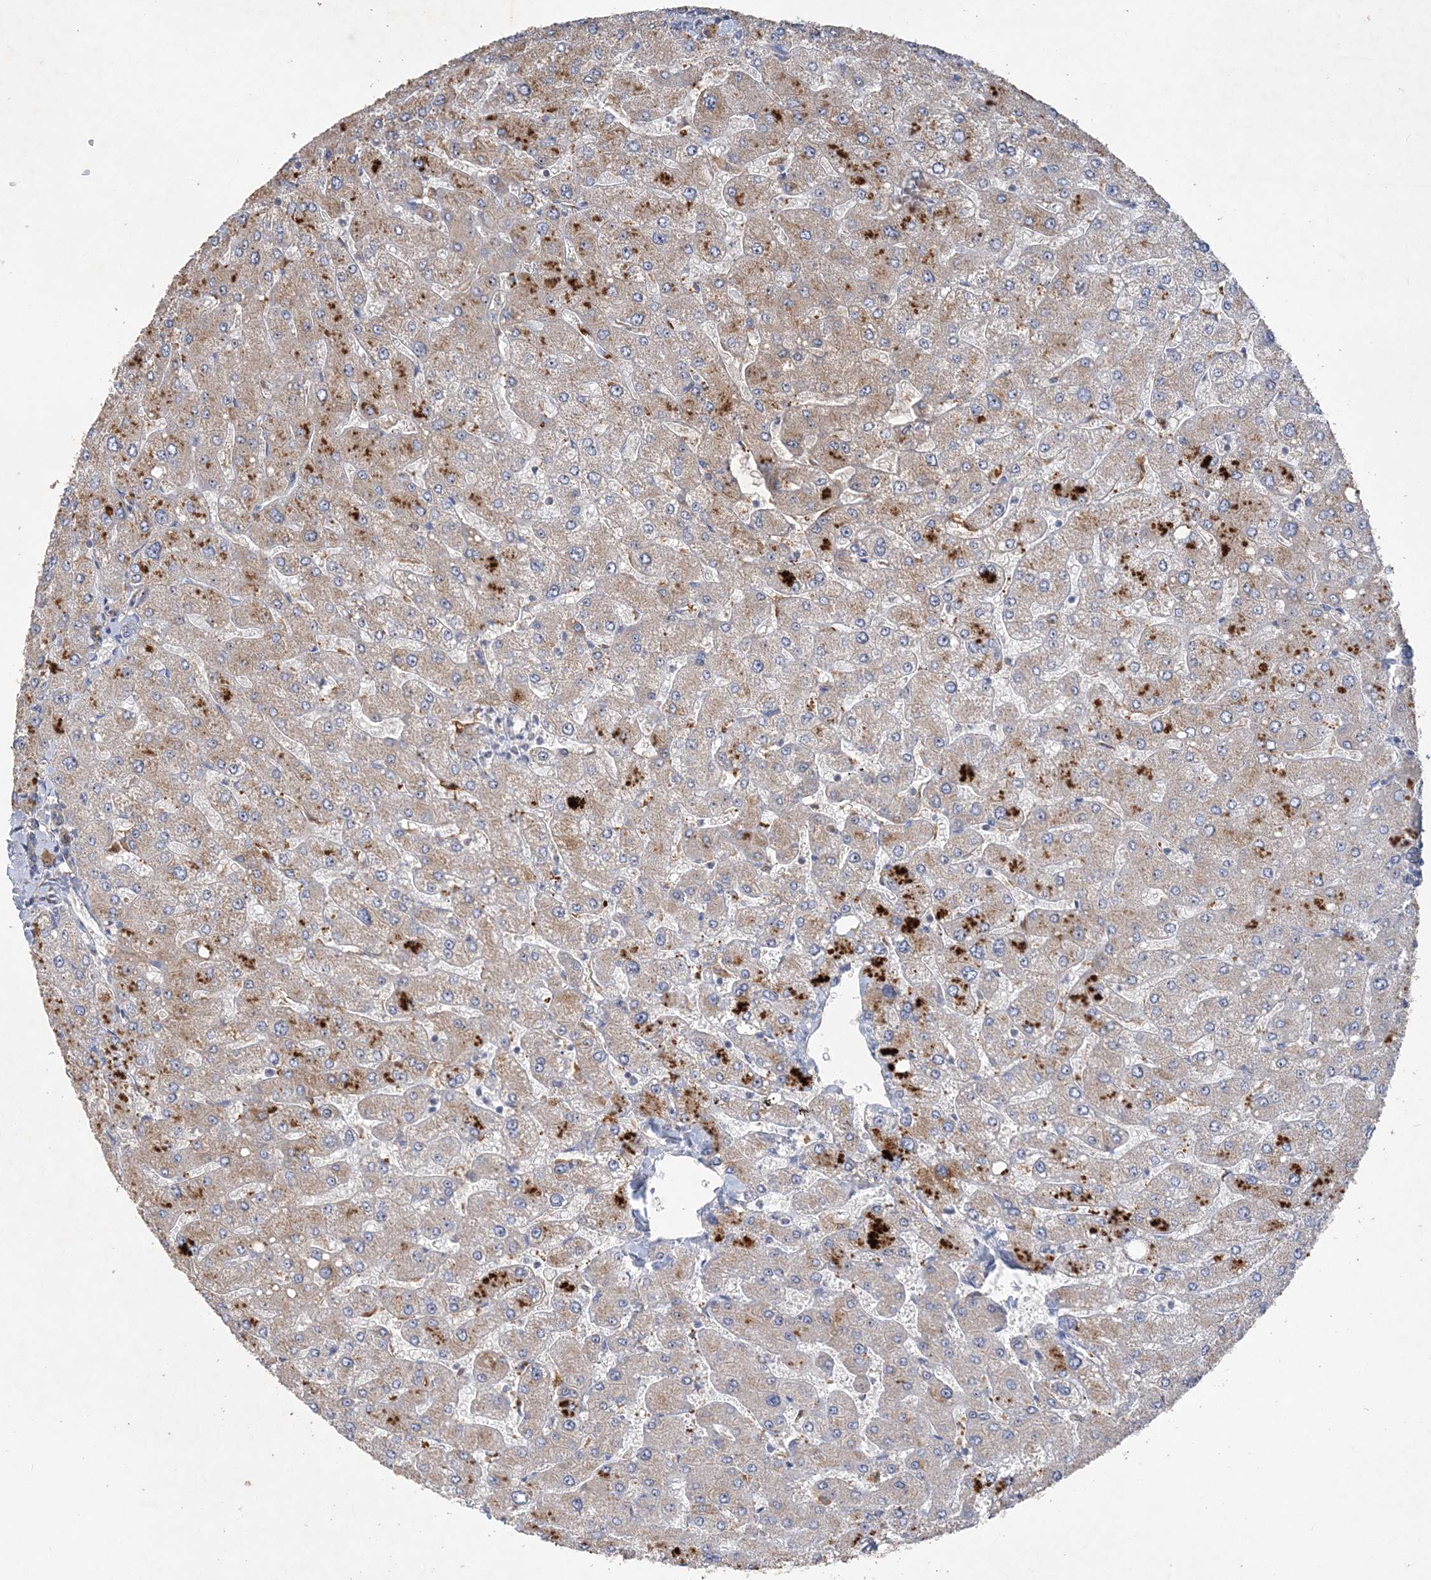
{"staining": {"intensity": "weak", "quantity": ">75%", "location": "cytoplasmic/membranous"}, "tissue": "liver", "cell_type": "Cholangiocytes", "image_type": "normal", "snomed": [{"axis": "morphology", "description": "Normal tissue, NOS"}, {"axis": "topography", "description": "Liver"}], "caption": "Immunohistochemistry (IHC) (DAB (3,3'-diaminobenzidine)) staining of benign liver displays weak cytoplasmic/membranous protein expression in approximately >75% of cholangiocytes.", "gene": "FEZ2", "patient": {"sex": "male", "age": 55}}